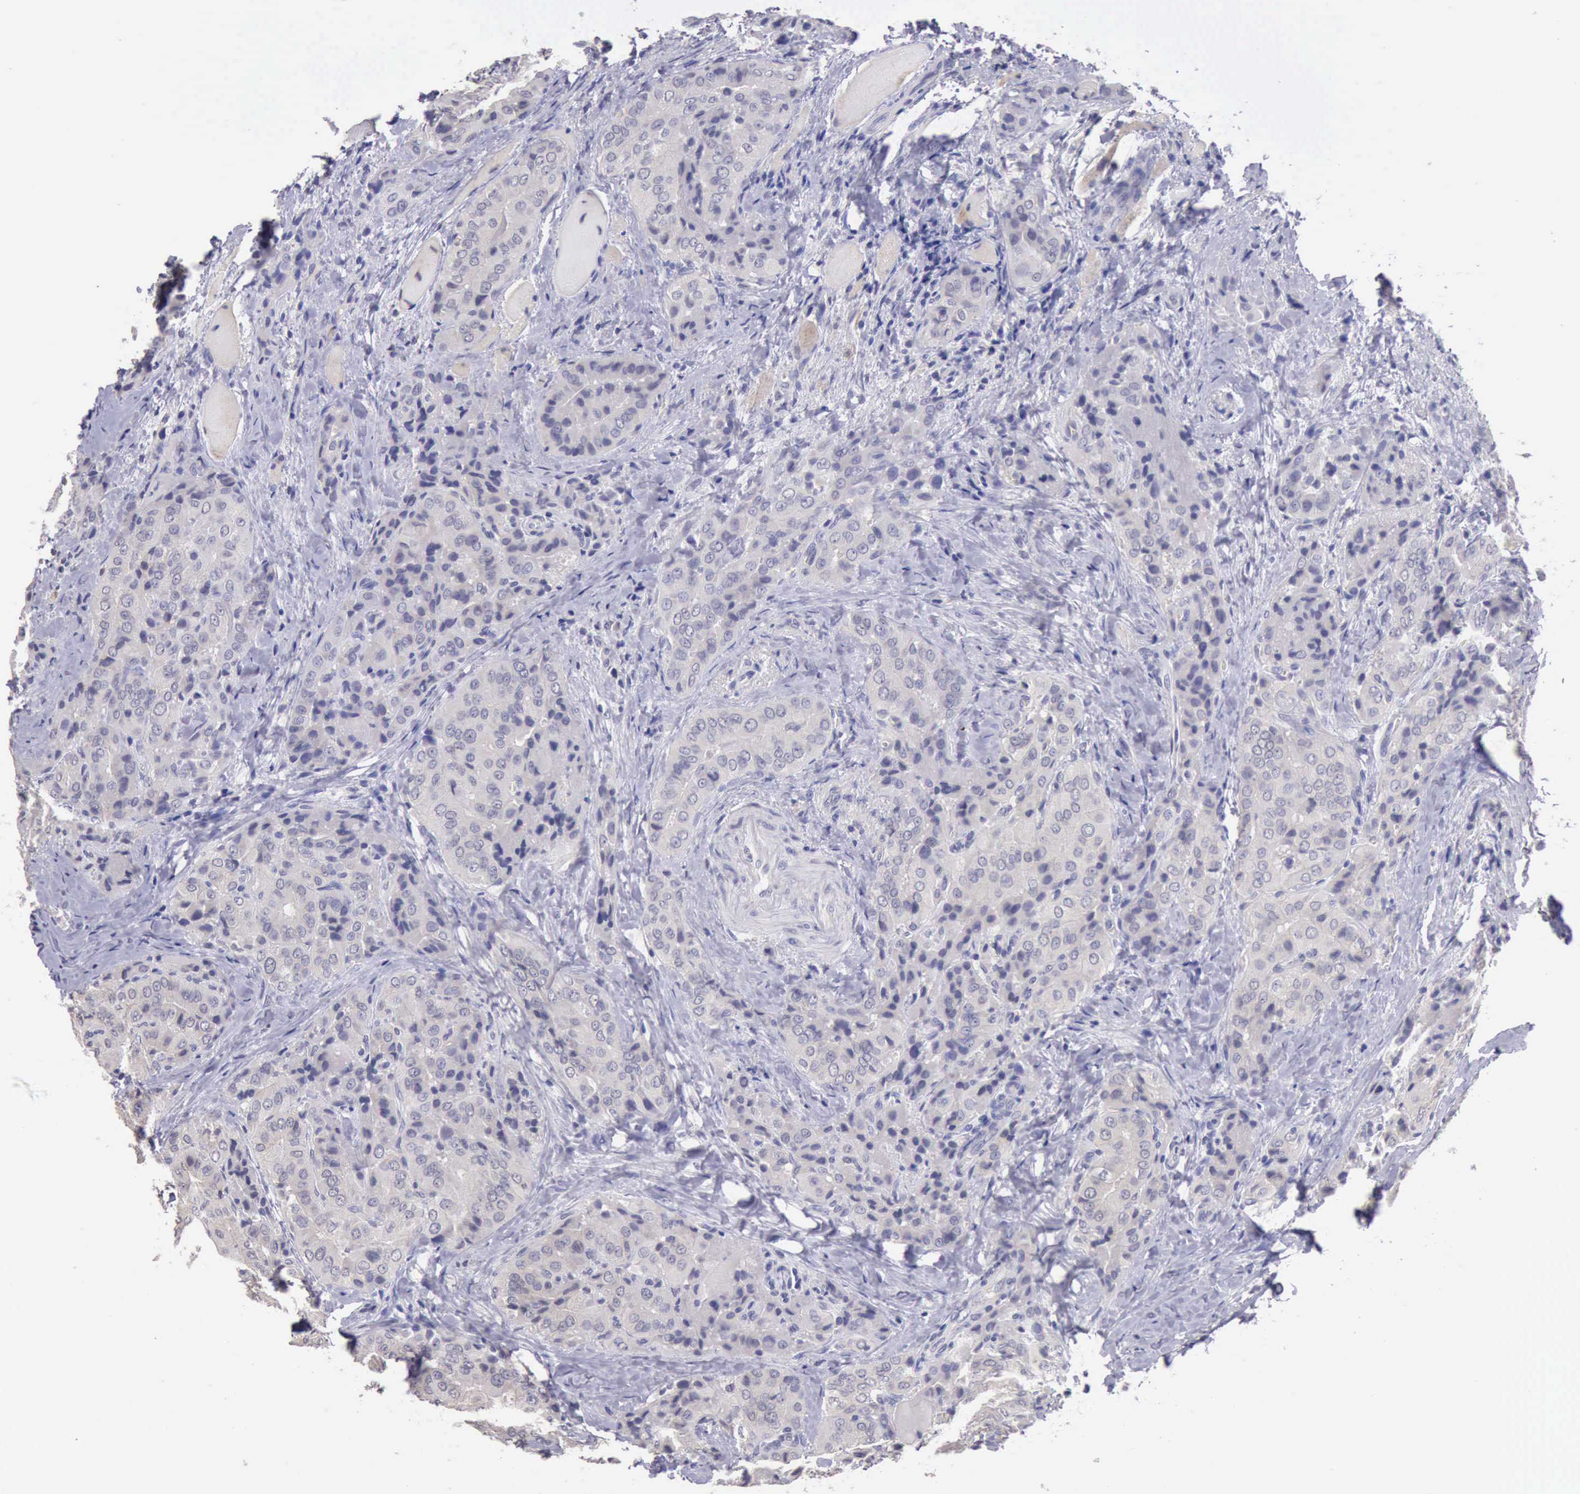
{"staining": {"intensity": "negative", "quantity": "none", "location": "none"}, "tissue": "thyroid cancer", "cell_type": "Tumor cells", "image_type": "cancer", "snomed": [{"axis": "morphology", "description": "Papillary adenocarcinoma, NOS"}, {"axis": "topography", "description": "Thyroid gland"}], "caption": "Immunohistochemistry (IHC) of human papillary adenocarcinoma (thyroid) exhibits no expression in tumor cells.", "gene": "KCND1", "patient": {"sex": "female", "age": 71}}